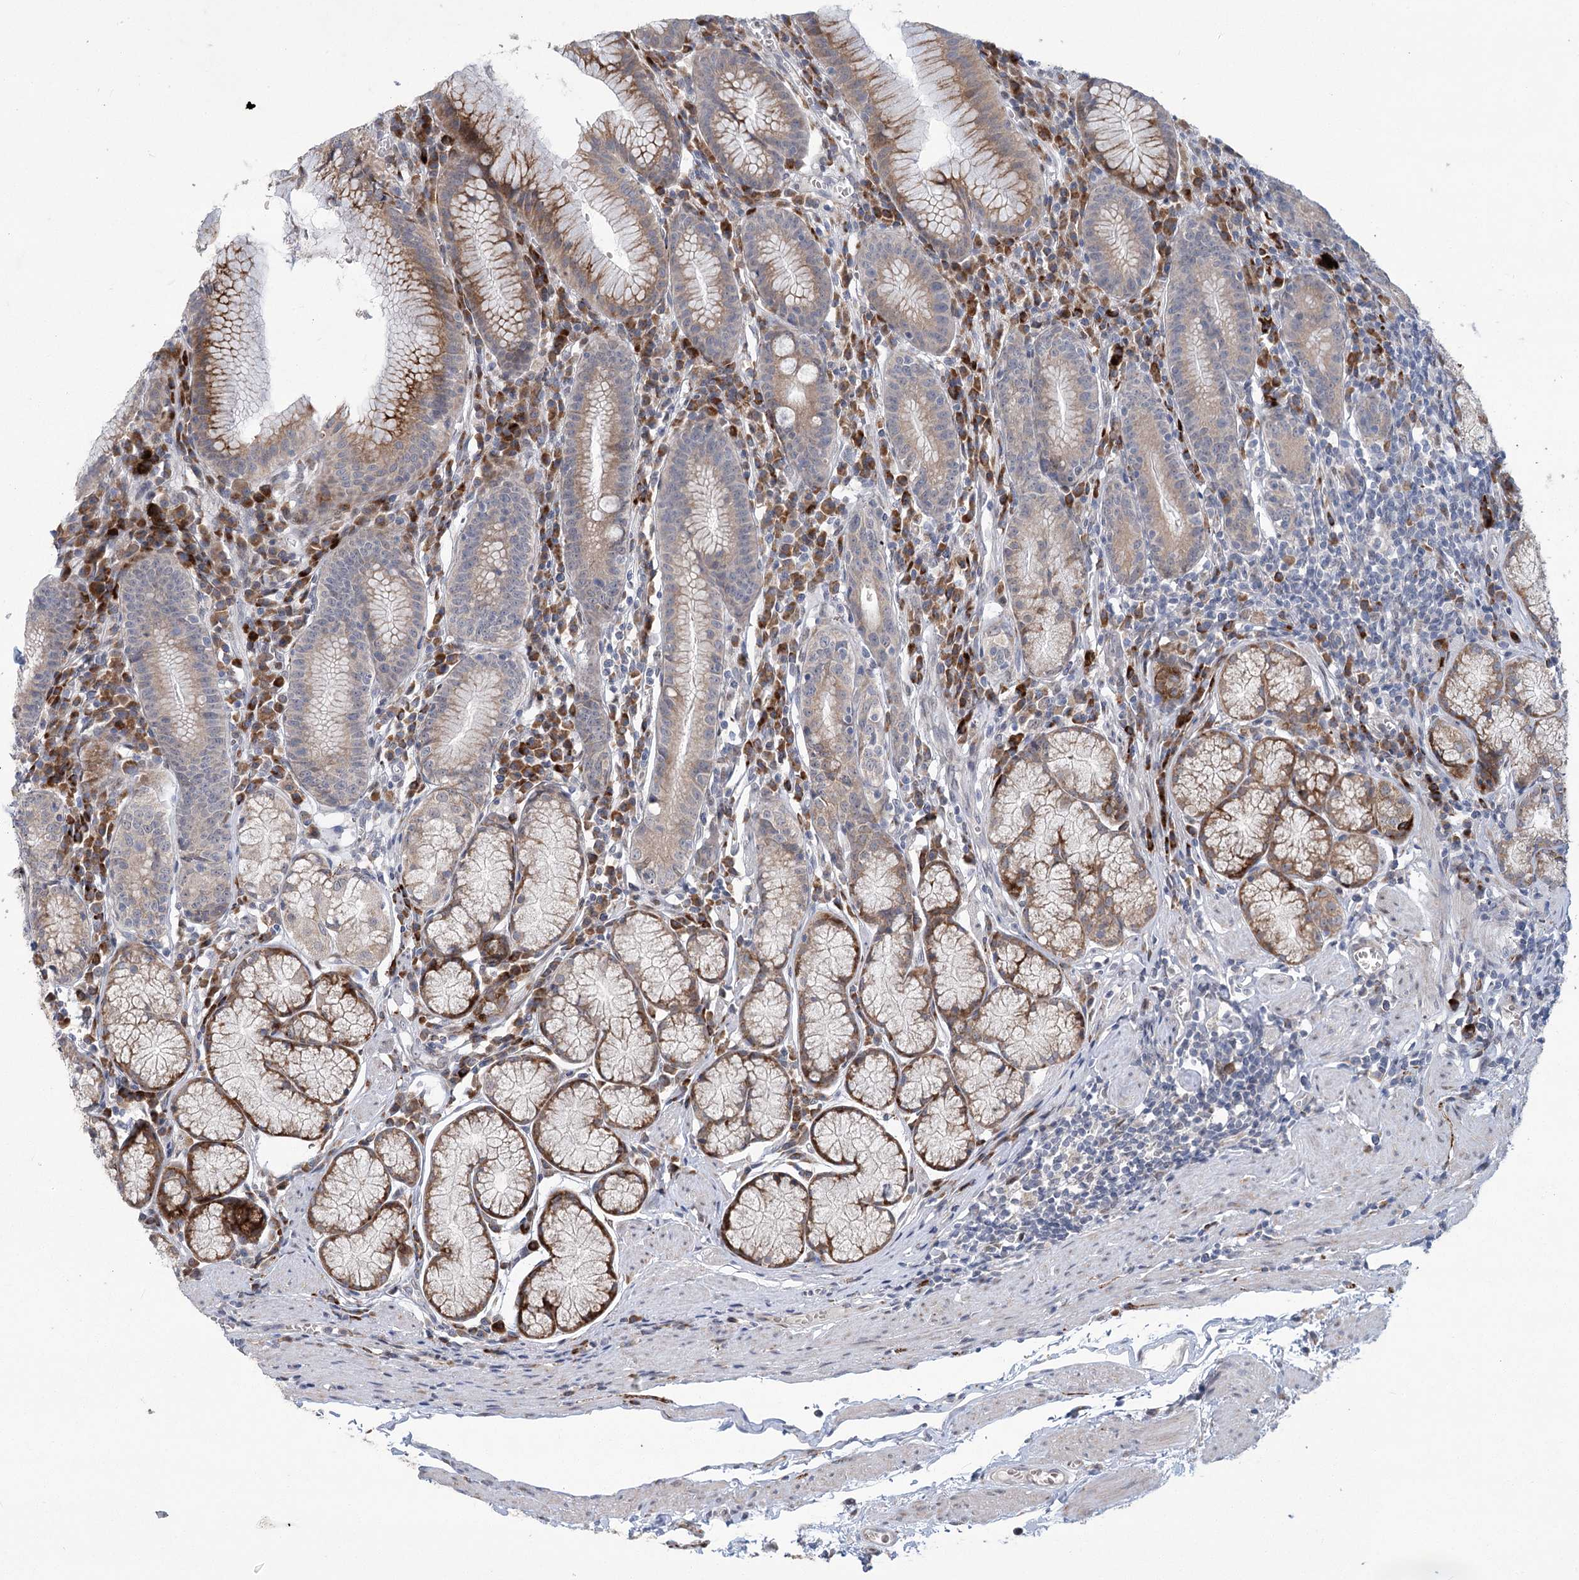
{"staining": {"intensity": "strong", "quantity": "25%-75%", "location": "cytoplasmic/membranous"}, "tissue": "stomach", "cell_type": "Glandular cells", "image_type": "normal", "snomed": [{"axis": "morphology", "description": "Normal tissue, NOS"}, {"axis": "topography", "description": "Stomach"}], "caption": "Immunohistochemical staining of unremarkable stomach reveals strong cytoplasmic/membranous protein staining in about 25%-75% of glandular cells.", "gene": "GCNT4", "patient": {"sex": "male", "age": 55}}